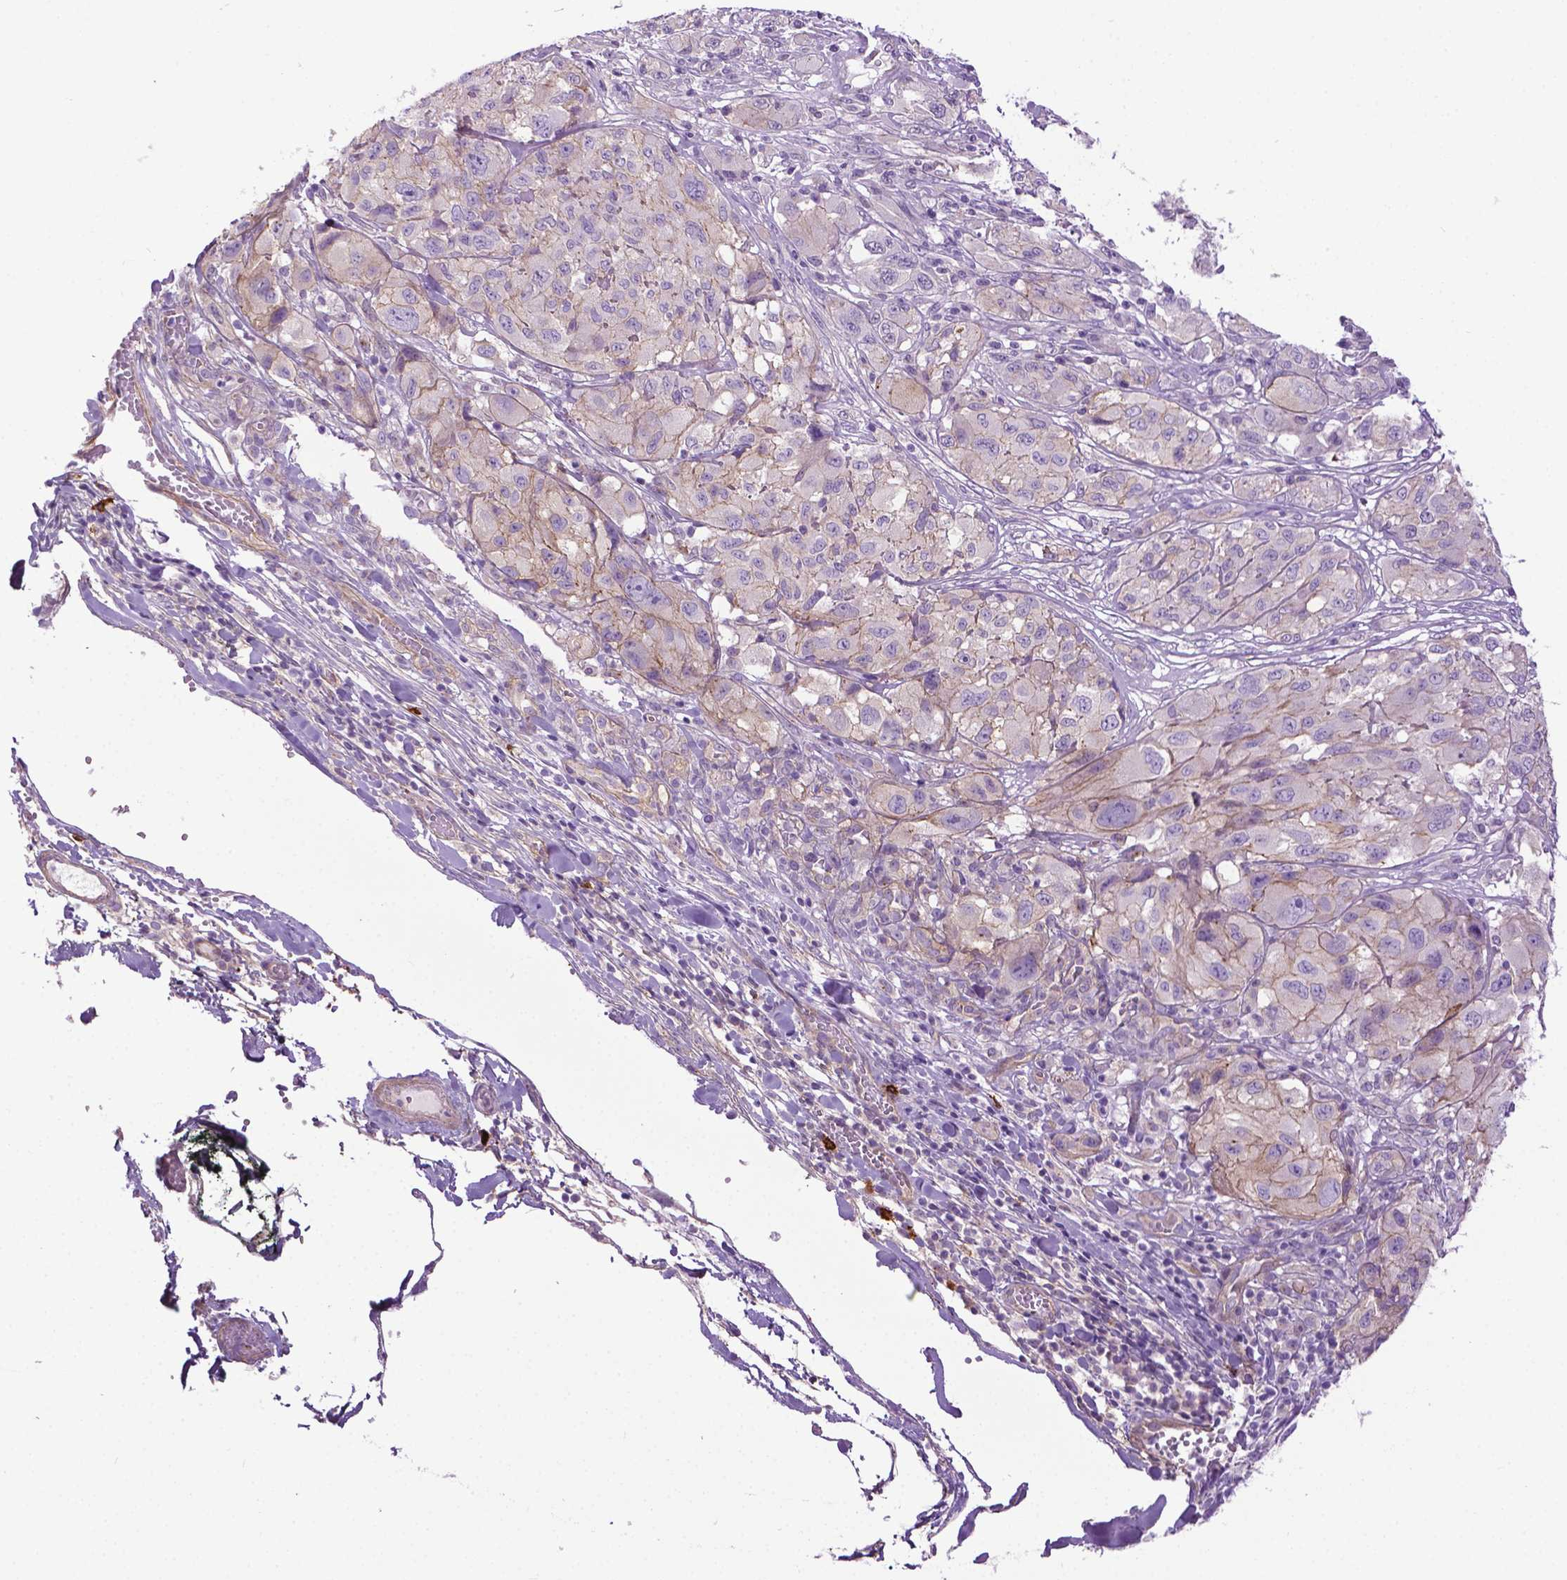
{"staining": {"intensity": "weak", "quantity": "<25%", "location": "cytoplasmic/membranous"}, "tissue": "melanoma", "cell_type": "Tumor cells", "image_type": "cancer", "snomed": [{"axis": "morphology", "description": "Malignant melanoma, NOS"}, {"axis": "topography", "description": "Skin"}], "caption": "Immunohistochemical staining of human melanoma reveals no significant positivity in tumor cells.", "gene": "SPECC1L", "patient": {"sex": "female", "age": 91}}